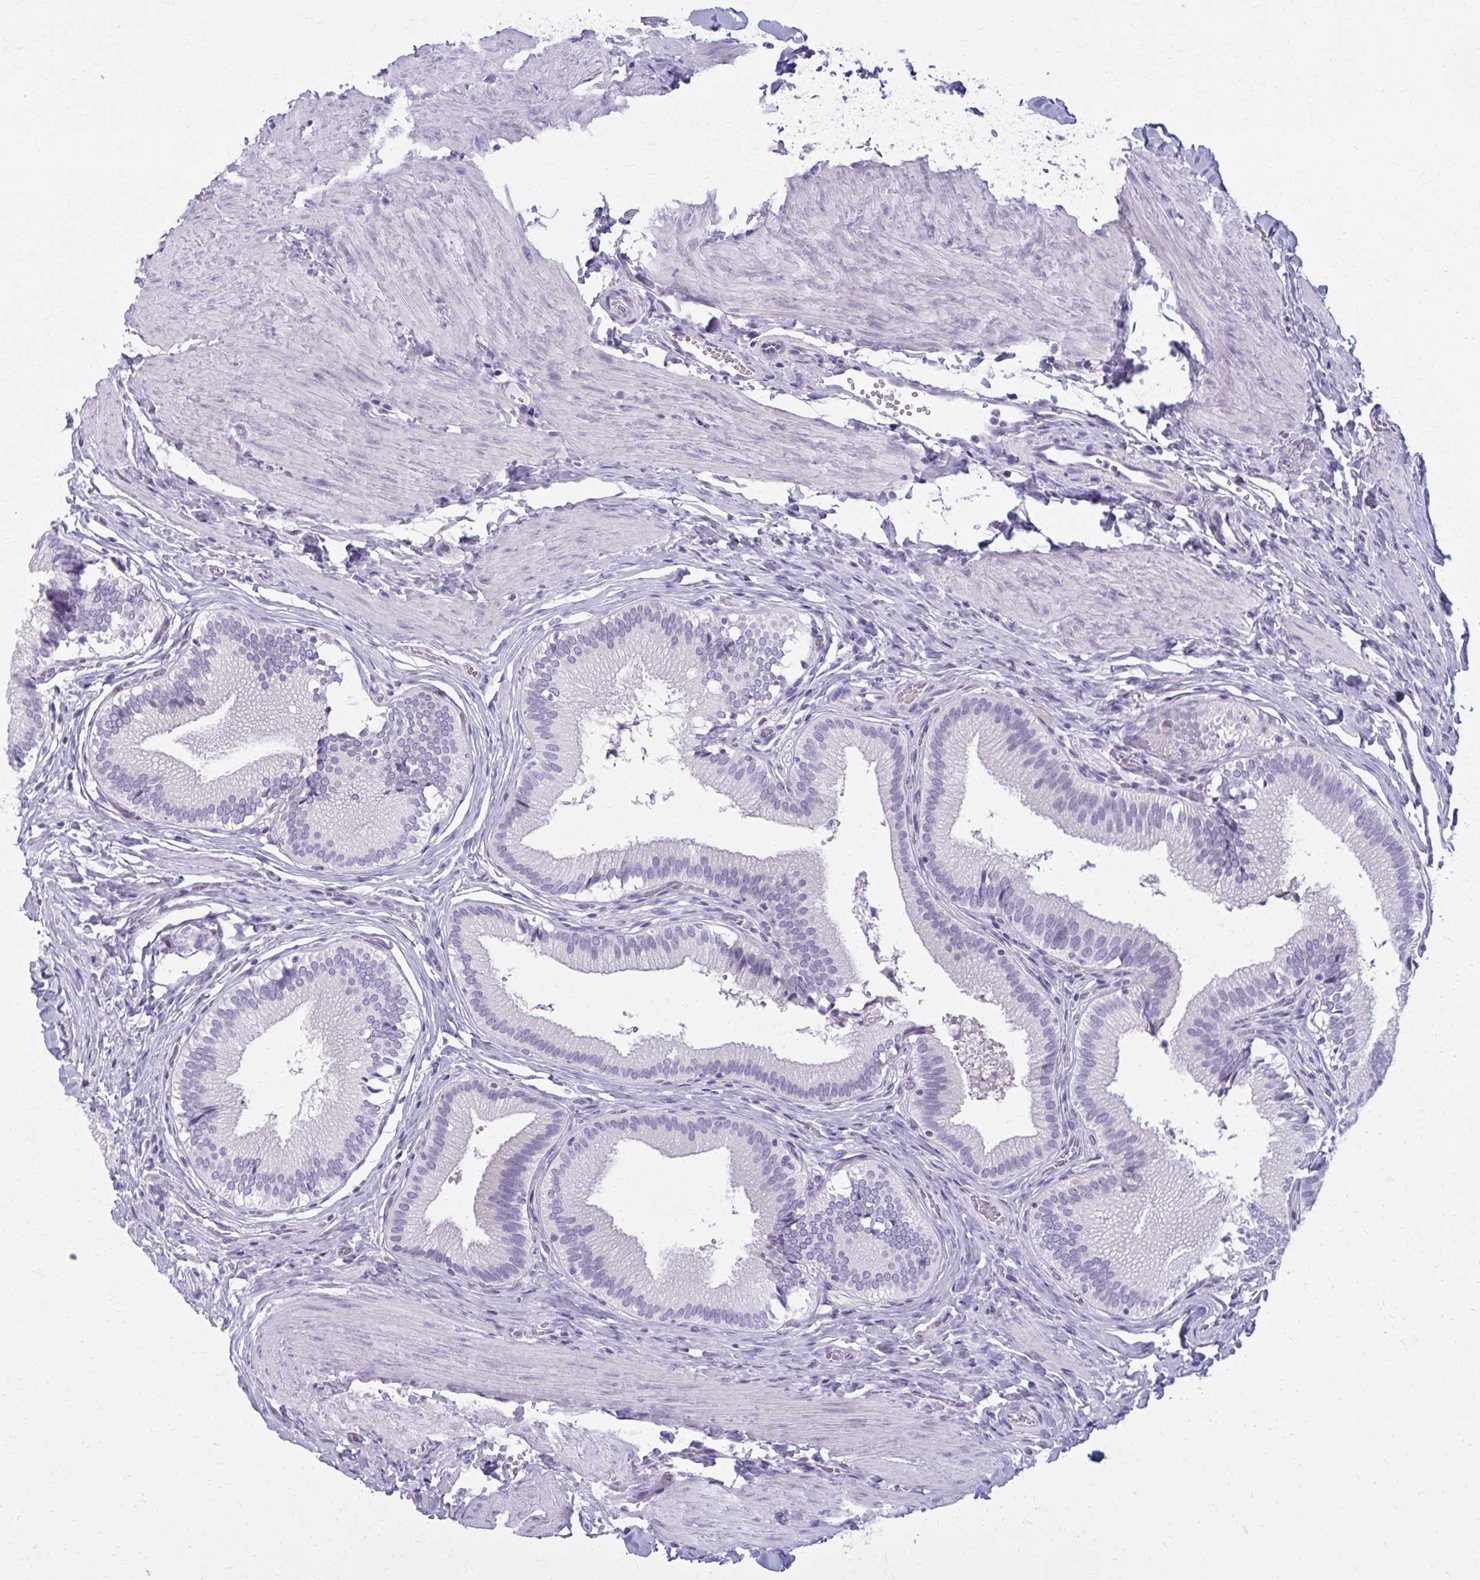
{"staining": {"intensity": "negative", "quantity": "none", "location": "none"}, "tissue": "gallbladder", "cell_type": "Glandular cells", "image_type": "normal", "snomed": [{"axis": "morphology", "description": "Normal tissue, NOS"}, {"axis": "topography", "description": "Gallbladder"}, {"axis": "topography", "description": "Peripheral nerve tissue"}], "caption": "High magnification brightfield microscopy of unremarkable gallbladder stained with DAB (3,3'-diaminobenzidine) (brown) and counterstained with hematoxylin (blue): glandular cells show no significant positivity.", "gene": "CASQ2", "patient": {"sex": "male", "age": 17}}